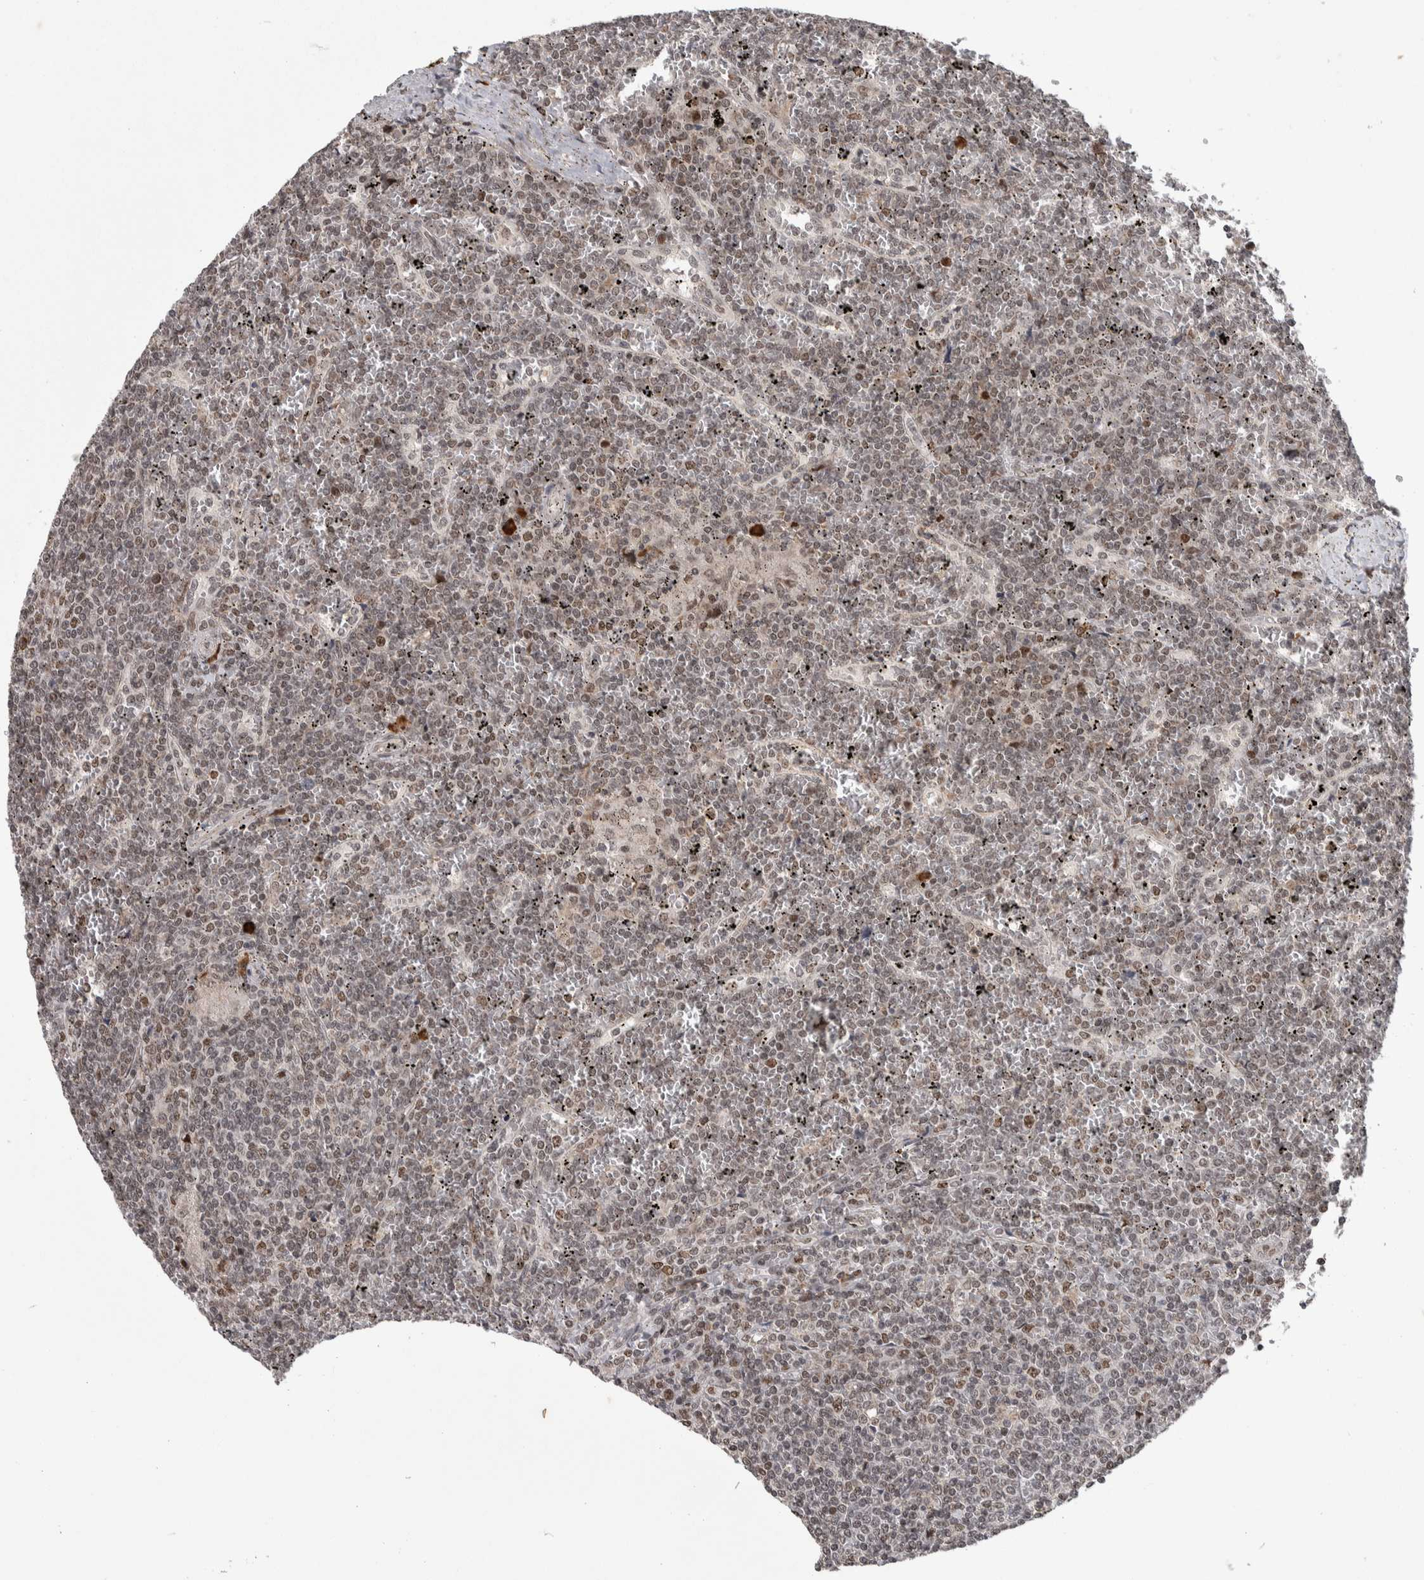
{"staining": {"intensity": "weak", "quantity": "25%-75%", "location": "nuclear"}, "tissue": "lymphoma", "cell_type": "Tumor cells", "image_type": "cancer", "snomed": [{"axis": "morphology", "description": "Malignant lymphoma, non-Hodgkin's type, Low grade"}, {"axis": "topography", "description": "Spleen"}], "caption": "Immunohistochemistry (DAB) staining of human malignant lymphoma, non-Hodgkin's type (low-grade) reveals weak nuclear protein expression in about 25%-75% of tumor cells. Immunohistochemistry stains the protein in brown and the nuclei are stained blue.", "gene": "ZNF592", "patient": {"sex": "female", "age": 19}}